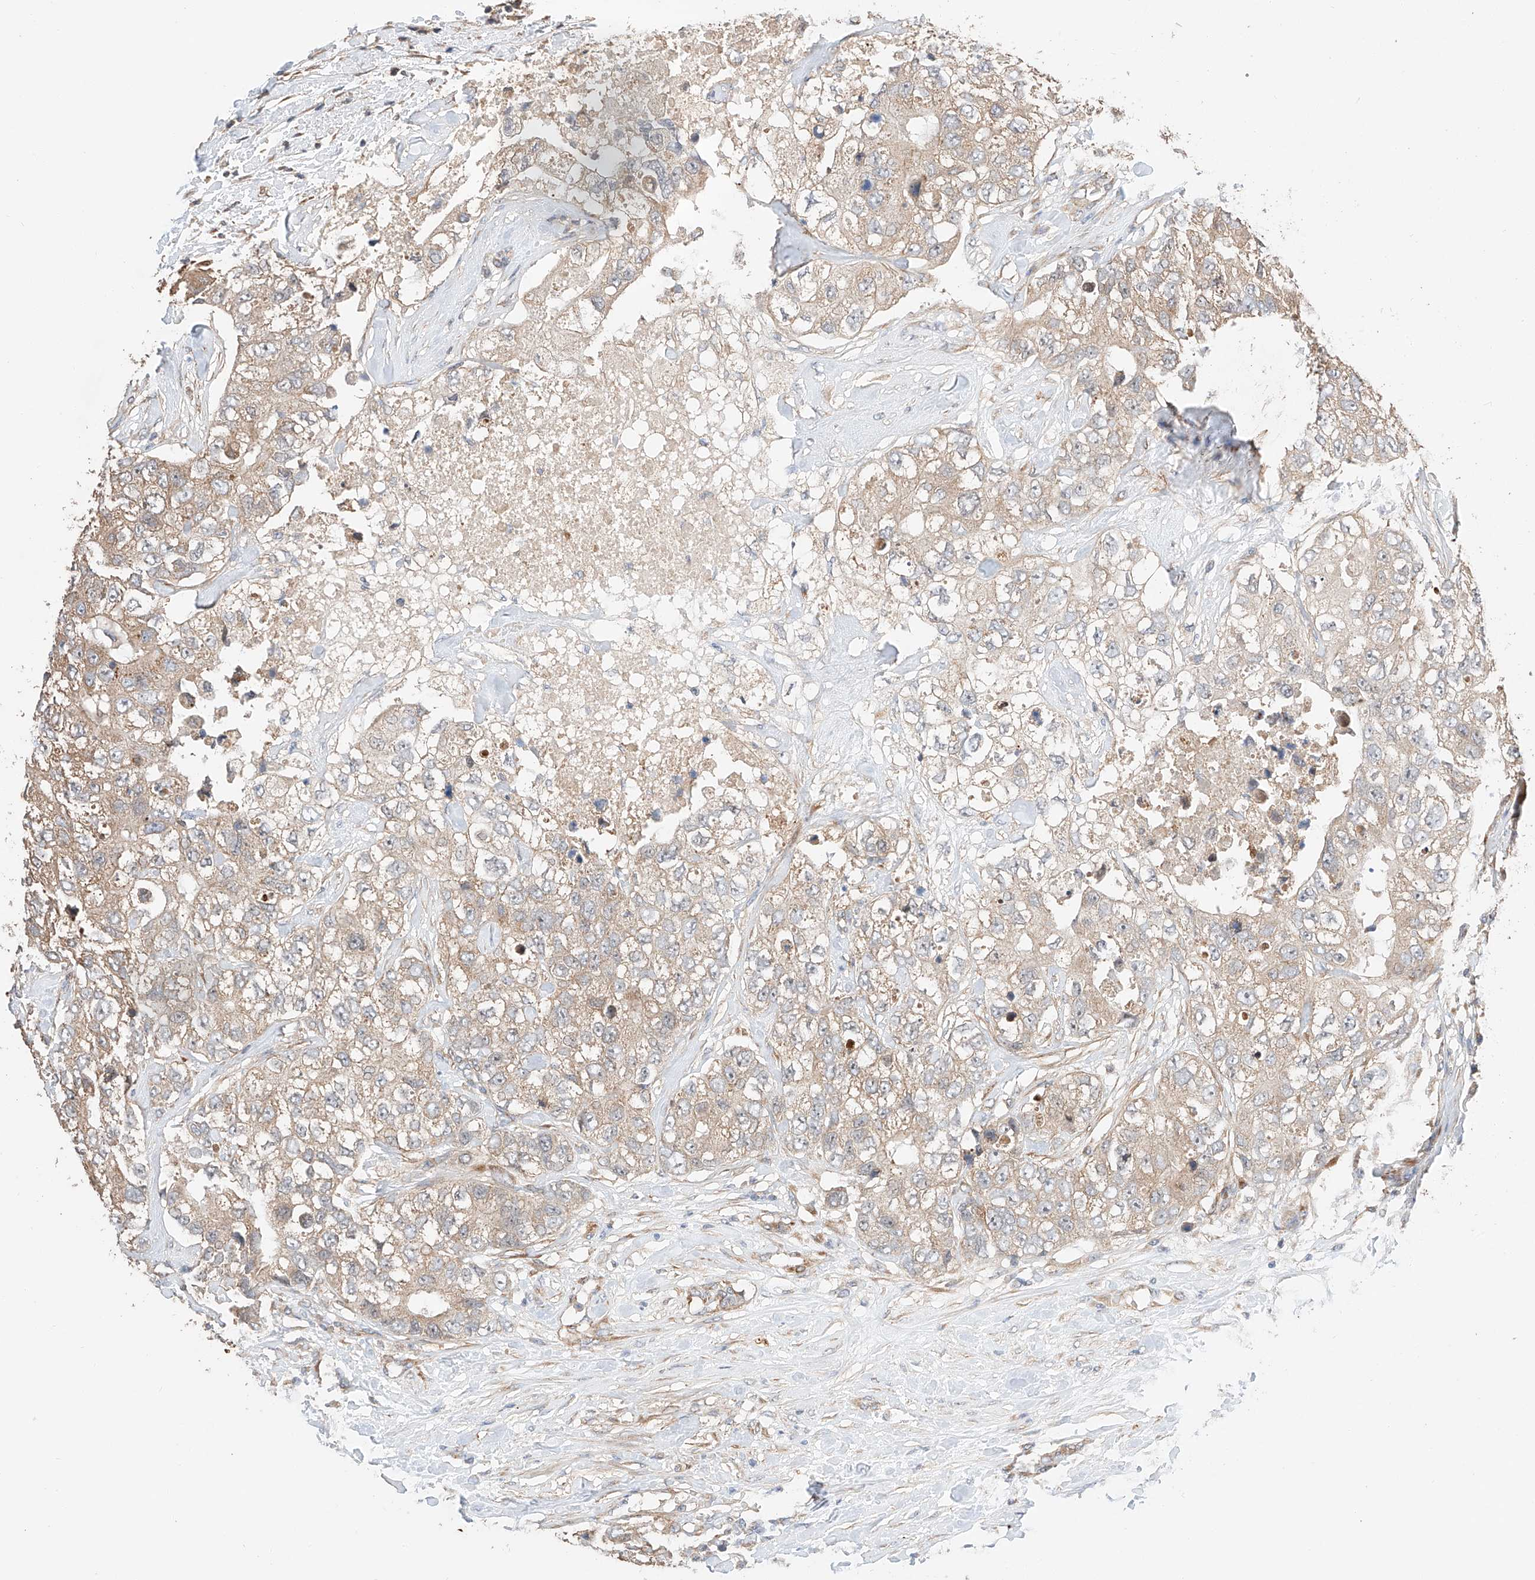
{"staining": {"intensity": "weak", "quantity": ">75%", "location": "cytoplasmic/membranous"}, "tissue": "breast cancer", "cell_type": "Tumor cells", "image_type": "cancer", "snomed": [{"axis": "morphology", "description": "Duct carcinoma"}, {"axis": "topography", "description": "Breast"}], "caption": "A high-resolution micrograph shows IHC staining of breast invasive ductal carcinoma, which reveals weak cytoplasmic/membranous positivity in about >75% of tumor cells. (Brightfield microscopy of DAB IHC at high magnification).", "gene": "RAB23", "patient": {"sex": "female", "age": 62}}